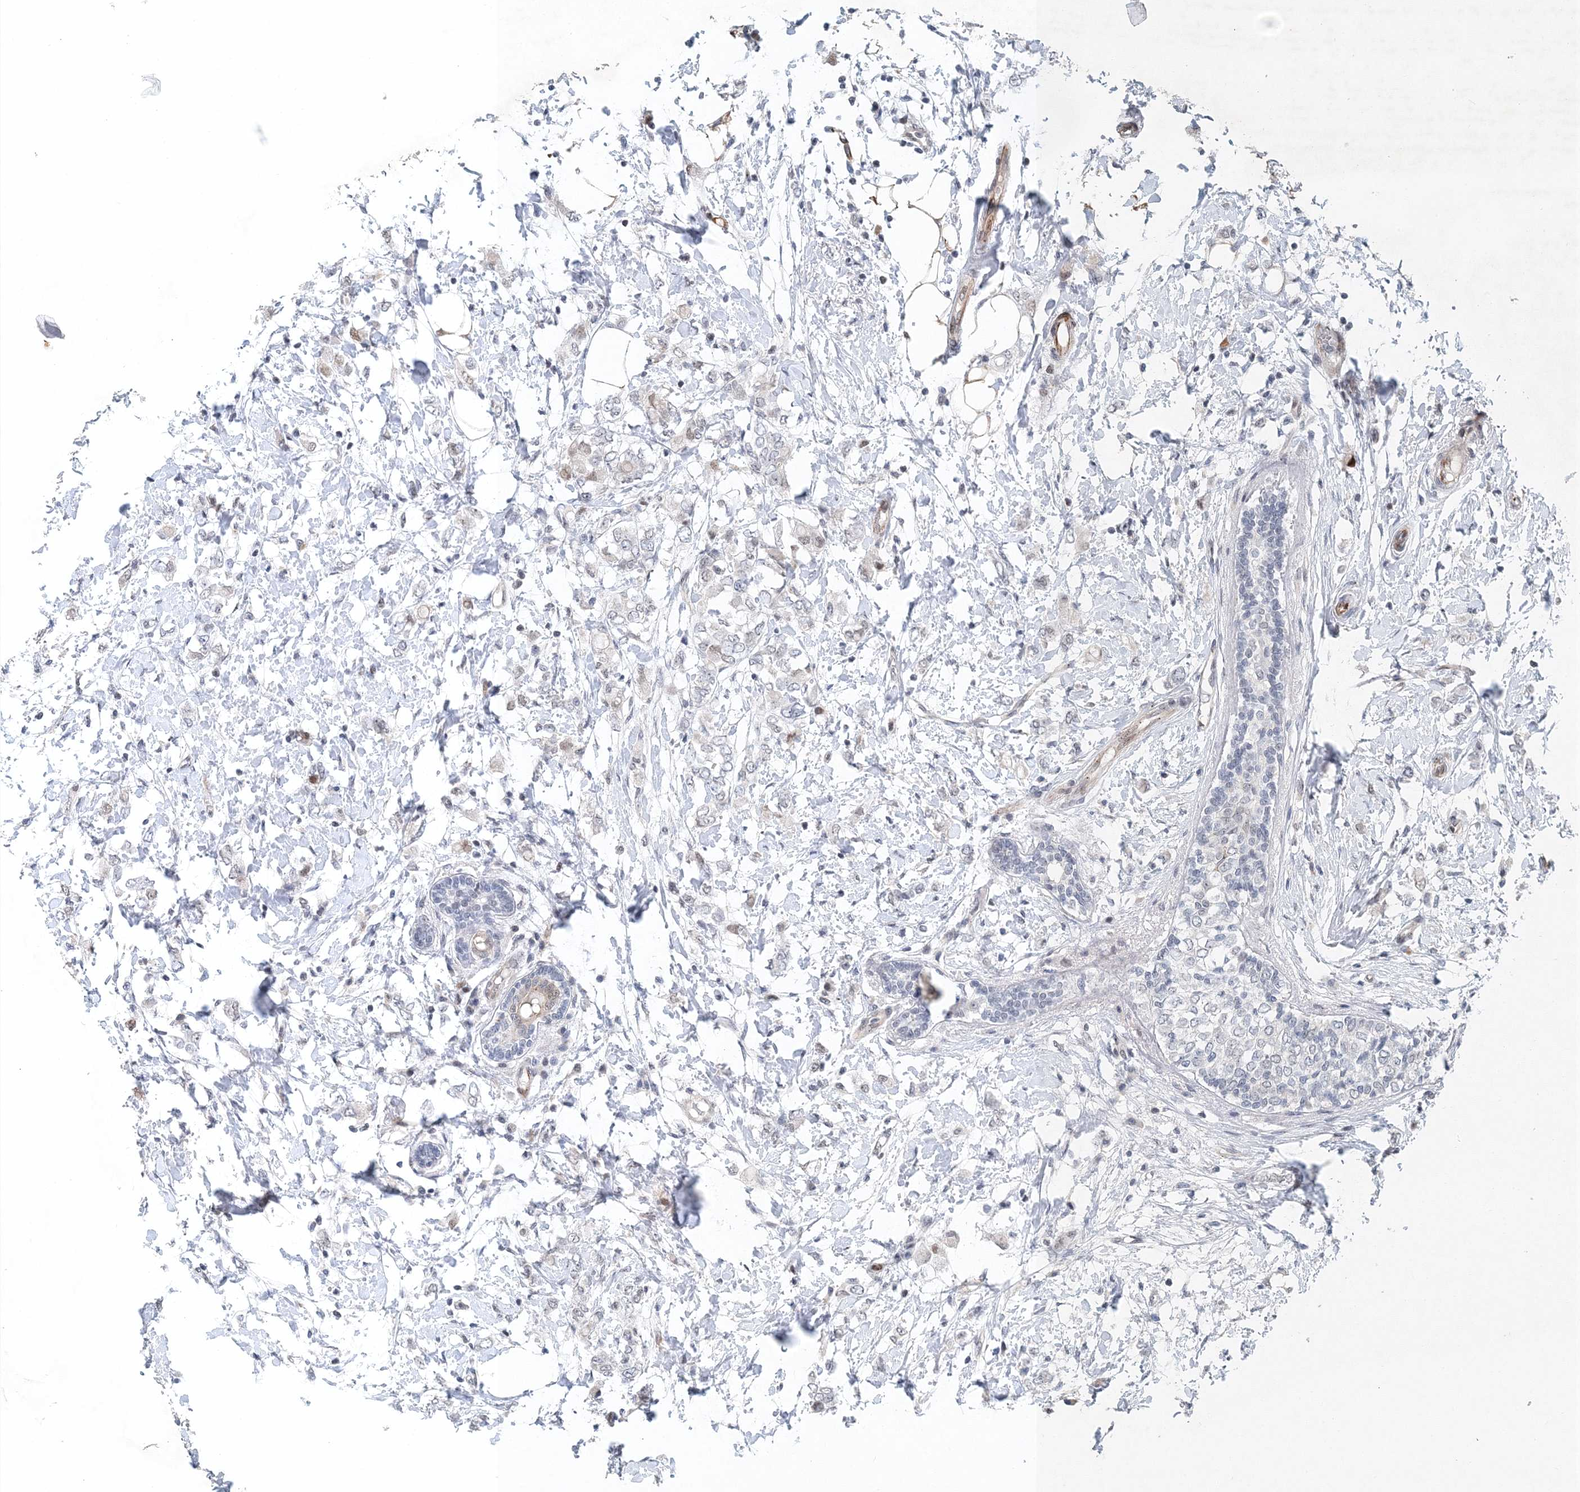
{"staining": {"intensity": "negative", "quantity": "none", "location": "none"}, "tissue": "breast cancer", "cell_type": "Tumor cells", "image_type": "cancer", "snomed": [{"axis": "morphology", "description": "Normal tissue, NOS"}, {"axis": "morphology", "description": "Lobular carcinoma"}, {"axis": "topography", "description": "Breast"}], "caption": "High magnification brightfield microscopy of breast cancer (lobular carcinoma) stained with DAB (3,3'-diaminobenzidine) (brown) and counterstained with hematoxylin (blue): tumor cells show no significant staining. Brightfield microscopy of immunohistochemistry (IHC) stained with DAB (brown) and hematoxylin (blue), captured at high magnification.", "gene": "UIMC1", "patient": {"sex": "female", "age": 47}}